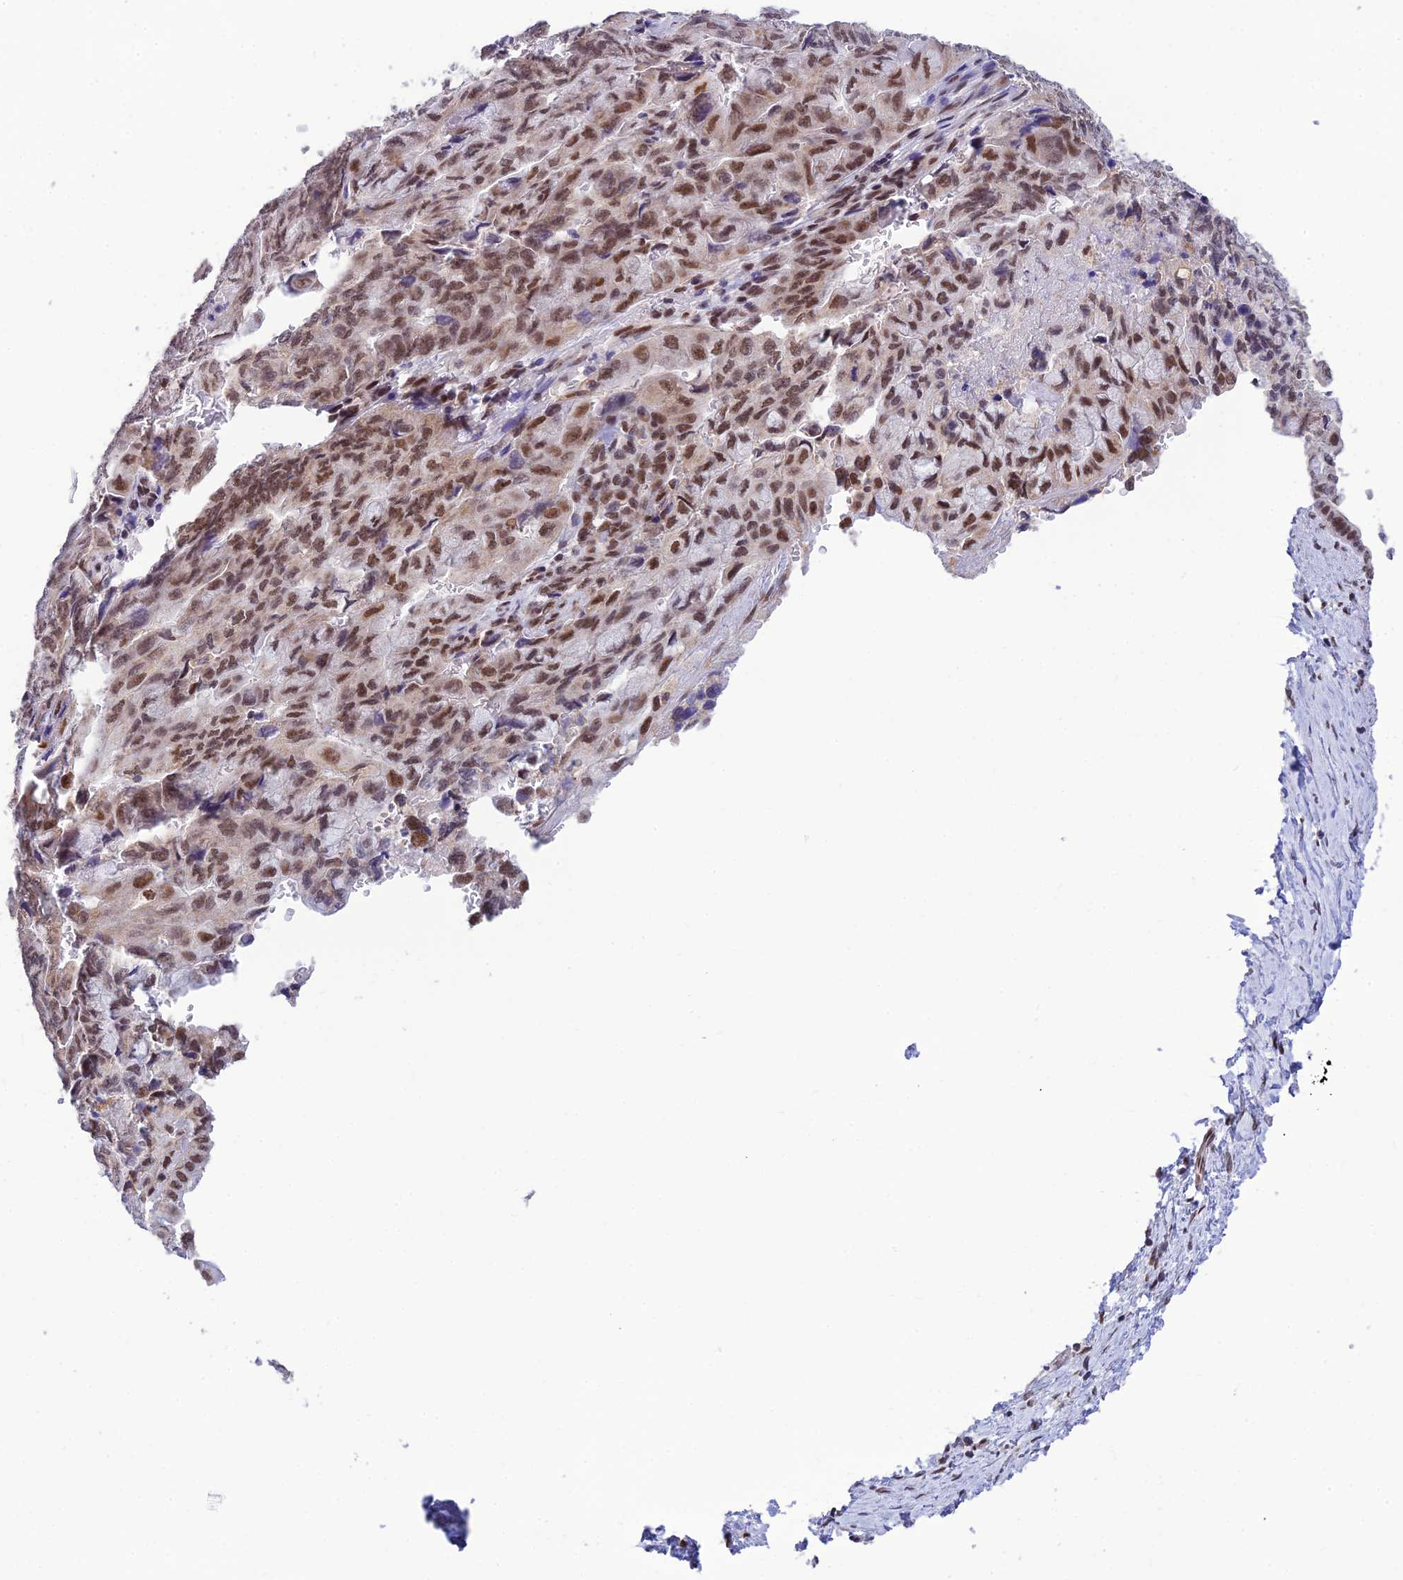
{"staining": {"intensity": "moderate", "quantity": ">75%", "location": "nuclear"}, "tissue": "pancreatic cancer", "cell_type": "Tumor cells", "image_type": "cancer", "snomed": [{"axis": "morphology", "description": "Adenocarcinoma, NOS"}, {"axis": "topography", "description": "Pancreas"}], "caption": "The immunohistochemical stain labels moderate nuclear positivity in tumor cells of pancreatic cancer (adenocarcinoma) tissue.", "gene": "C2orf49", "patient": {"sex": "male", "age": 51}}